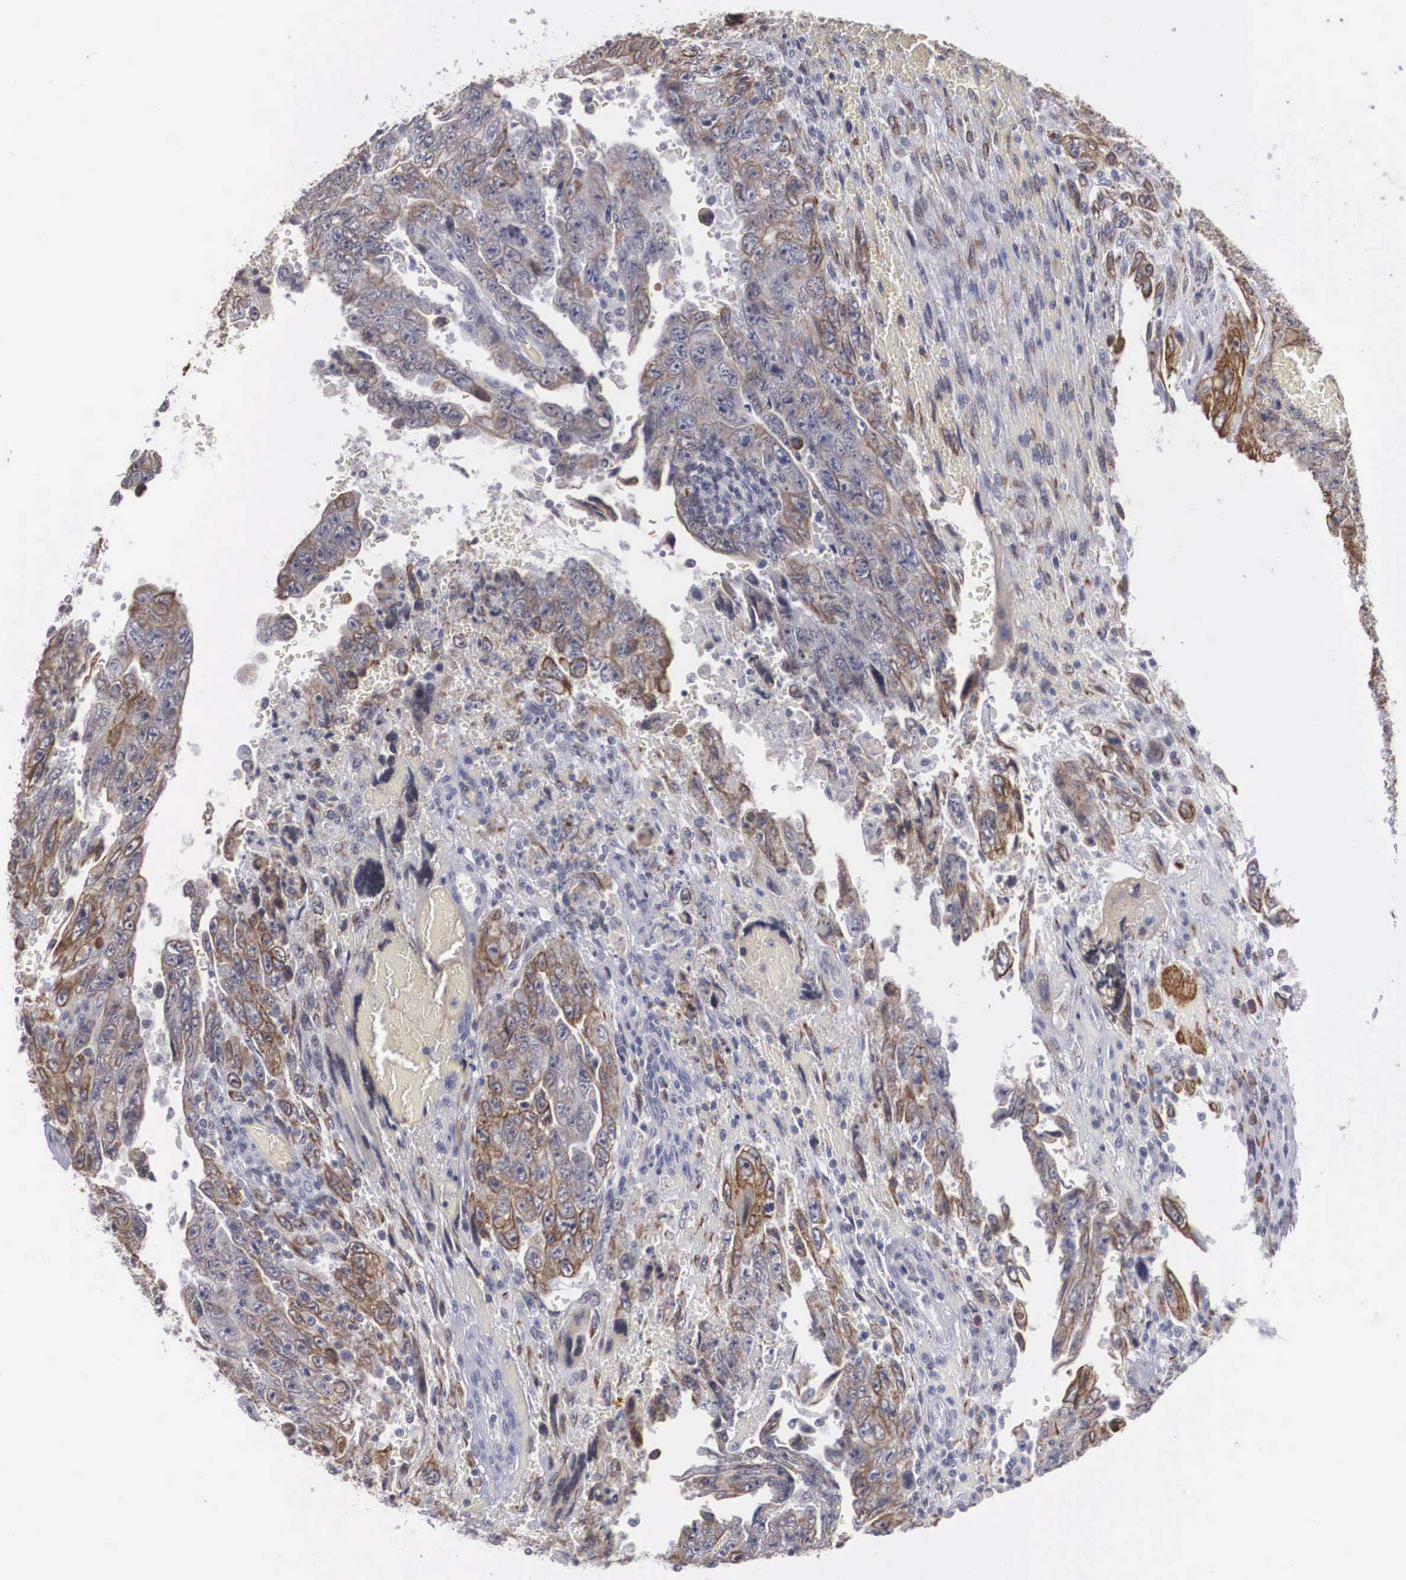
{"staining": {"intensity": "moderate", "quantity": "25%-75%", "location": "cytoplasmic/membranous"}, "tissue": "testis cancer", "cell_type": "Tumor cells", "image_type": "cancer", "snomed": [{"axis": "morphology", "description": "Carcinoma, Embryonal, NOS"}, {"axis": "topography", "description": "Testis"}], "caption": "A histopathology image of testis cancer stained for a protein reveals moderate cytoplasmic/membranous brown staining in tumor cells.", "gene": "WDR89", "patient": {"sex": "male", "age": 28}}